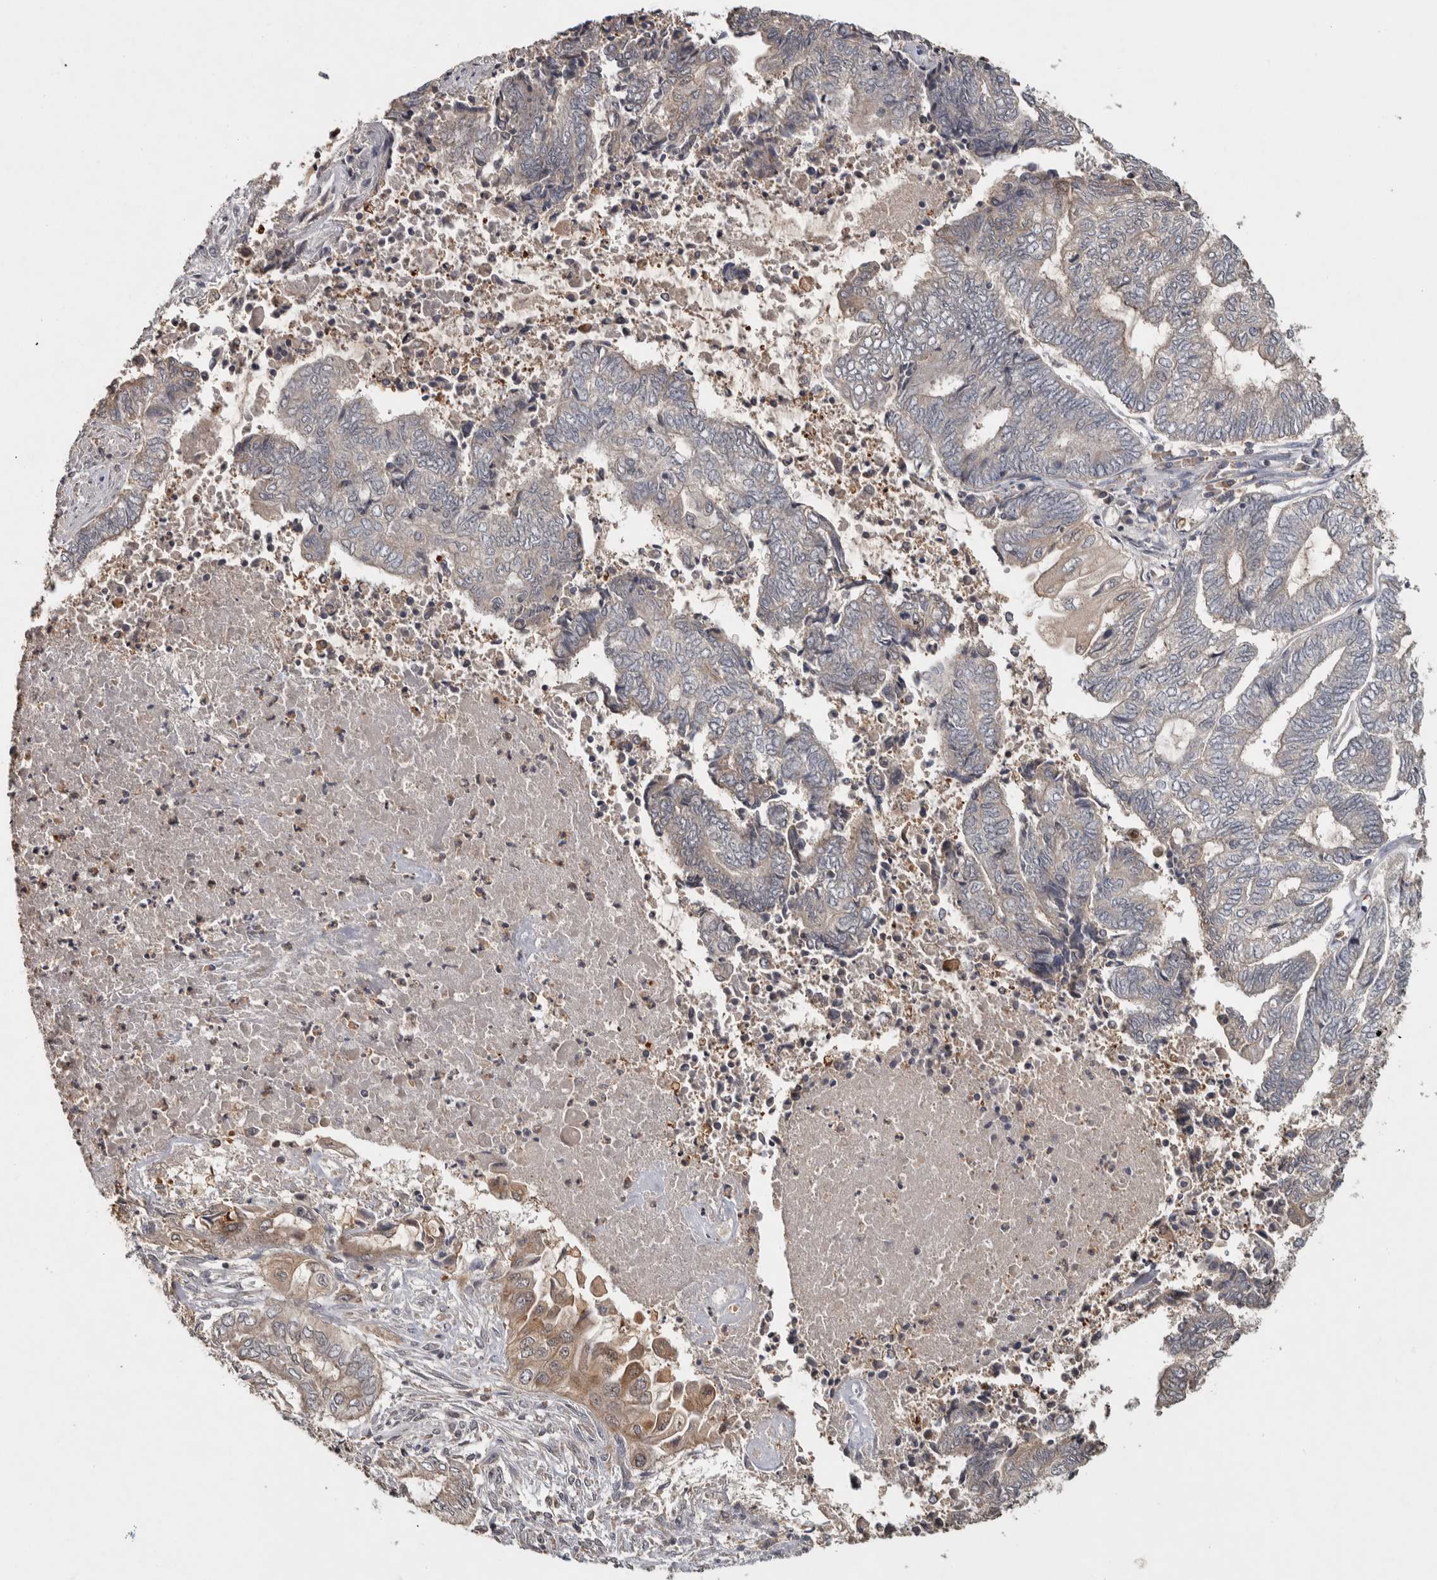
{"staining": {"intensity": "moderate", "quantity": "<25%", "location": "cytoplasmic/membranous"}, "tissue": "endometrial cancer", "cell_type": "Tumor cells", "image_type": "cancer", "snomed": [{"axis": "morphology", "description": "Adenocarcinoma, NOS"}, {"axis": "topography", "description": "Uterus"}, {"axis": "topography", "description": "Endometrium"}], "caption": "Immunohistochemical staining of human adenocarcinoma (endometrial) exhibits low levels of moderate cytoplasmic/membranous expression in about <25% of tumor cells.", "gene": "EIF3H", "patient": {"sex": "female", "age": 70}}